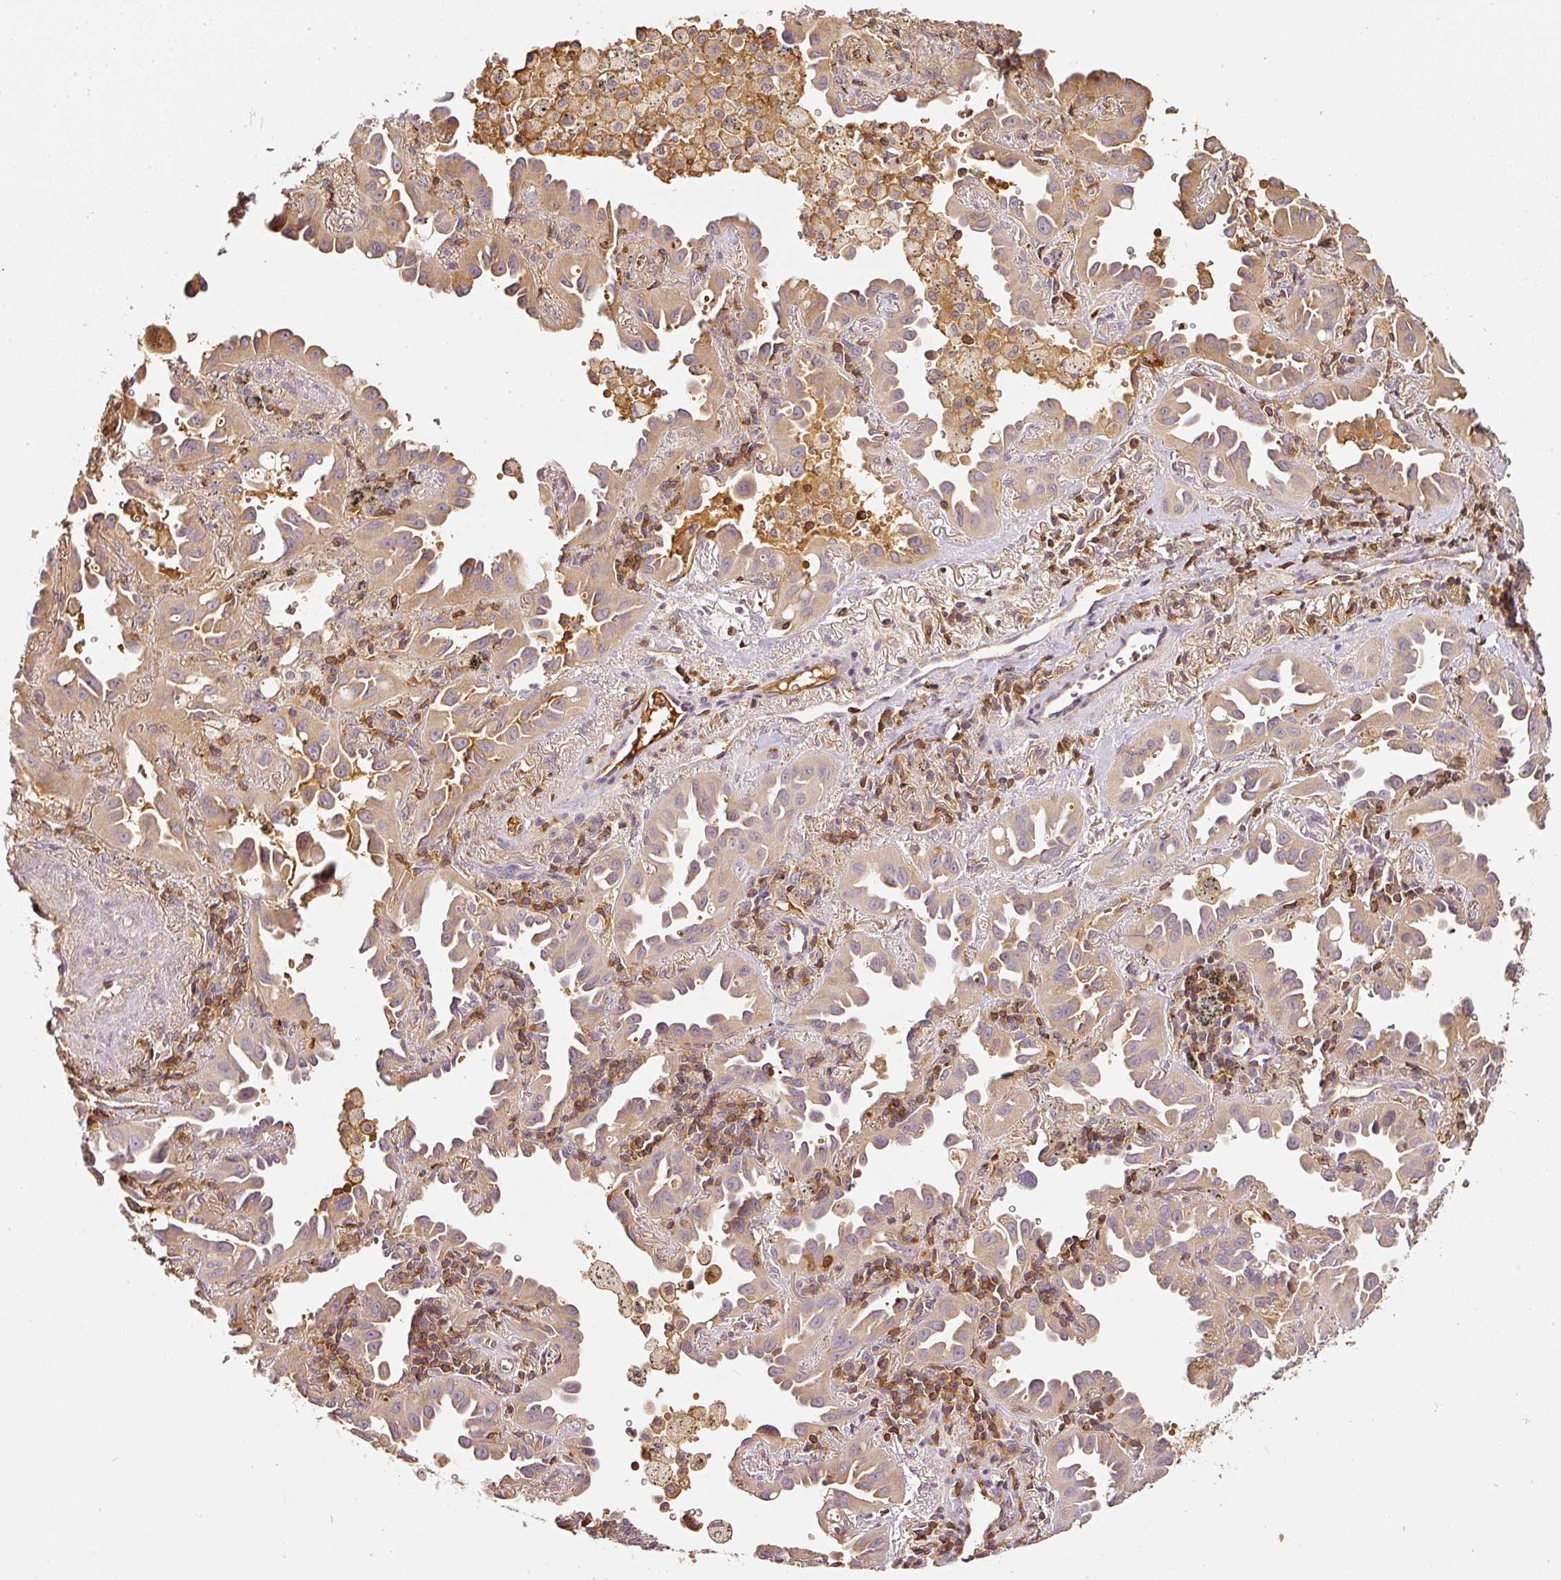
{"staining": {"intensity": "weak", "quantity": ">75%", "location": "cytoplasmic/membranous"}, "tissue": "lung cancer", "cell_type": "Tumor cells", "image_type": "cancer", "snomed": [{"axis": "morphology", "description": "Adenocarcinoma, NOS"}, {"axis": "topography", "description": "Lung"}], "caption": "There is low levels of weak cytoplasmic/membranous positivity in tumor cells of lung cancer, as demonstrated by immunohistochemical staining (brown color).", "gene": "EVL", "patient": {"sex": "male", "age": 68}}